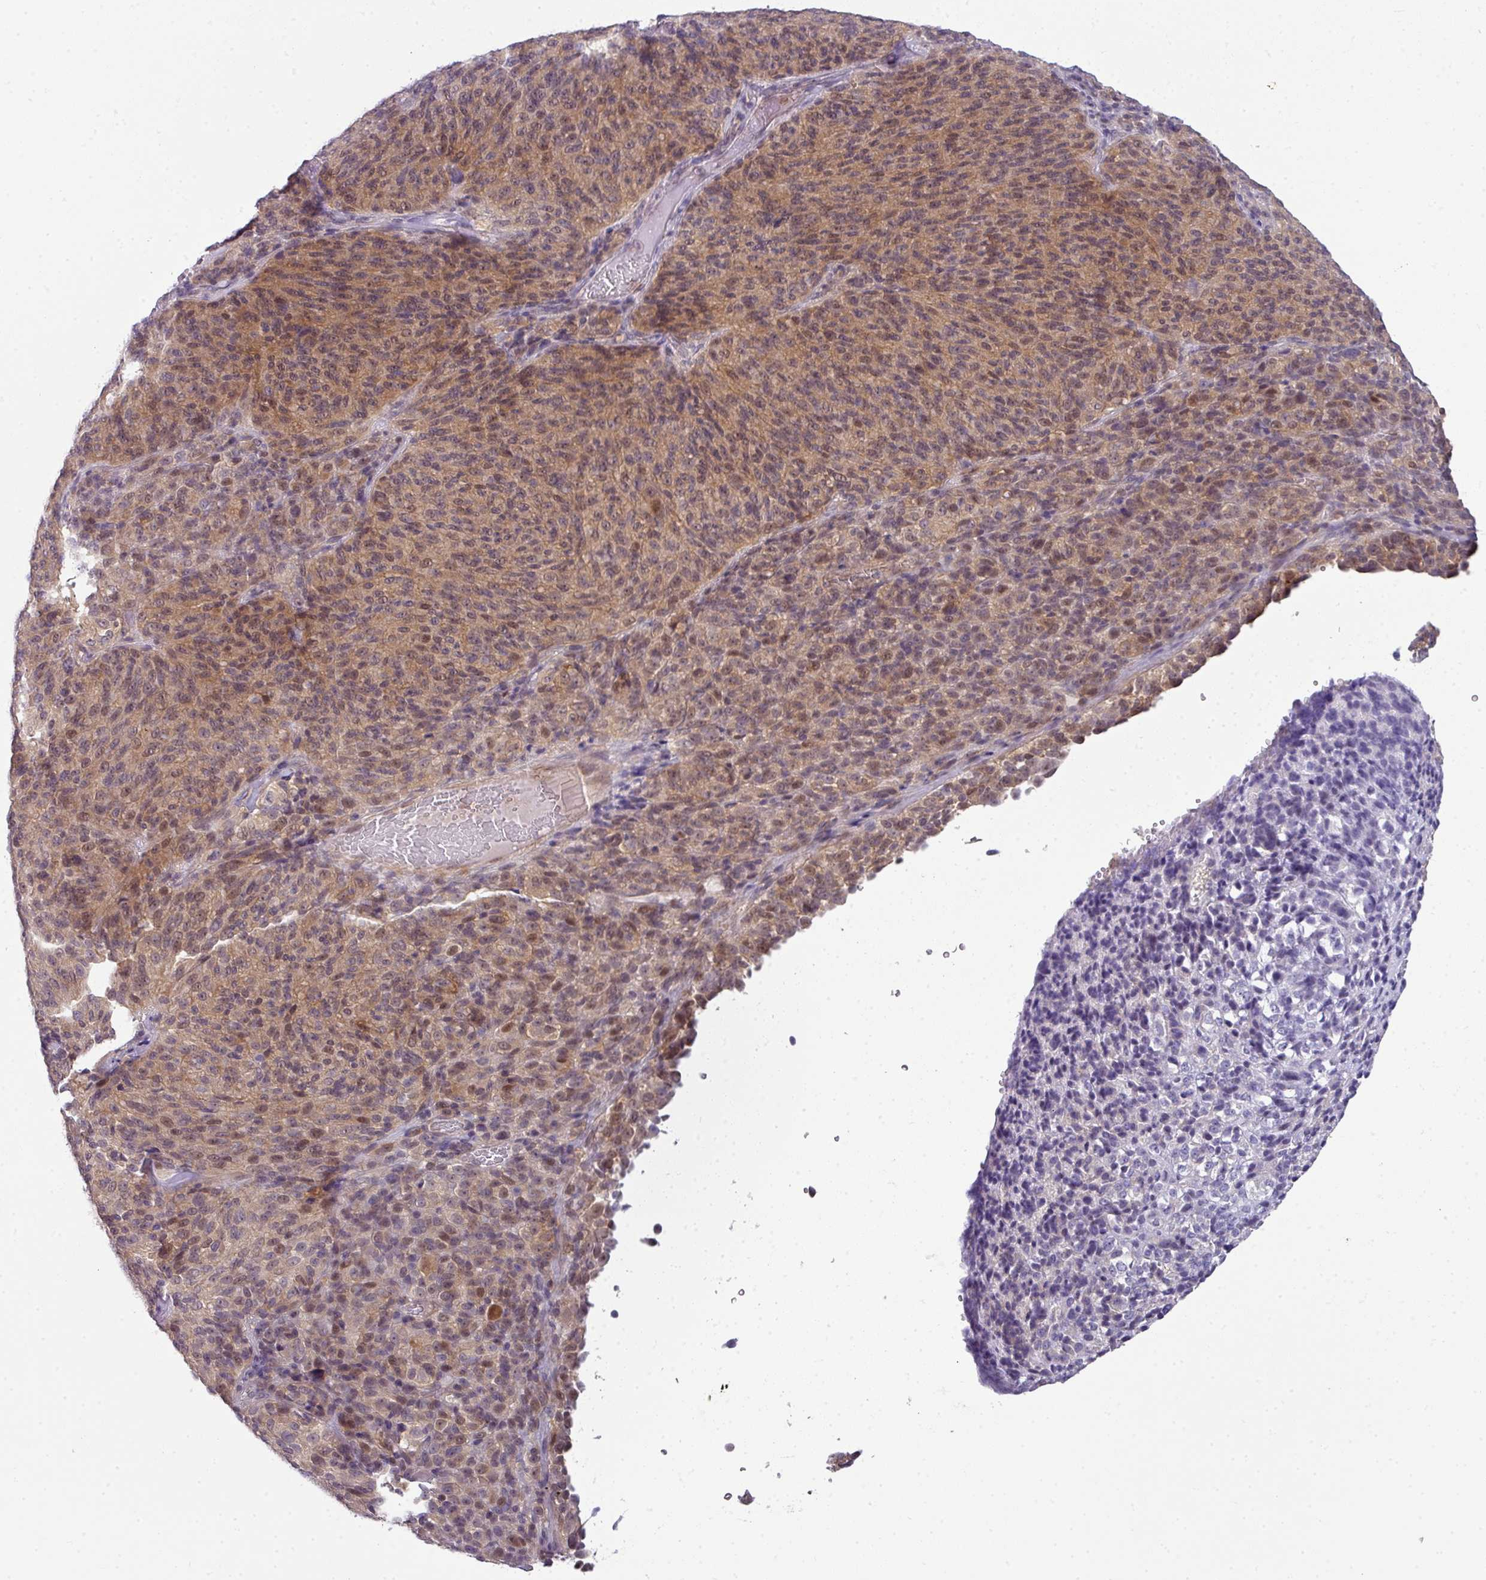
{"staining": {"intensity": "moderate", "quantity": "25%-75%", "location": "cytoplasmic/membranous,nuclear"}, "tissue": "melanoma", "cell_type": "Tumor cells", "image_type": "cancer", "snomed": [{"axis": "morphology", "description": "Malignant melanoma, Metastatic site"}, {"axis": "topography", "description": "Brain"}], "caption": "IHC (DAB) staining of melanoma reveals moderate cytoplasmic/membranous and nuclear protein staining in approximately 25%-75% of tumor cells.", "gene": "STAT5A", "patient": {"sex": "female", "age": 56}}